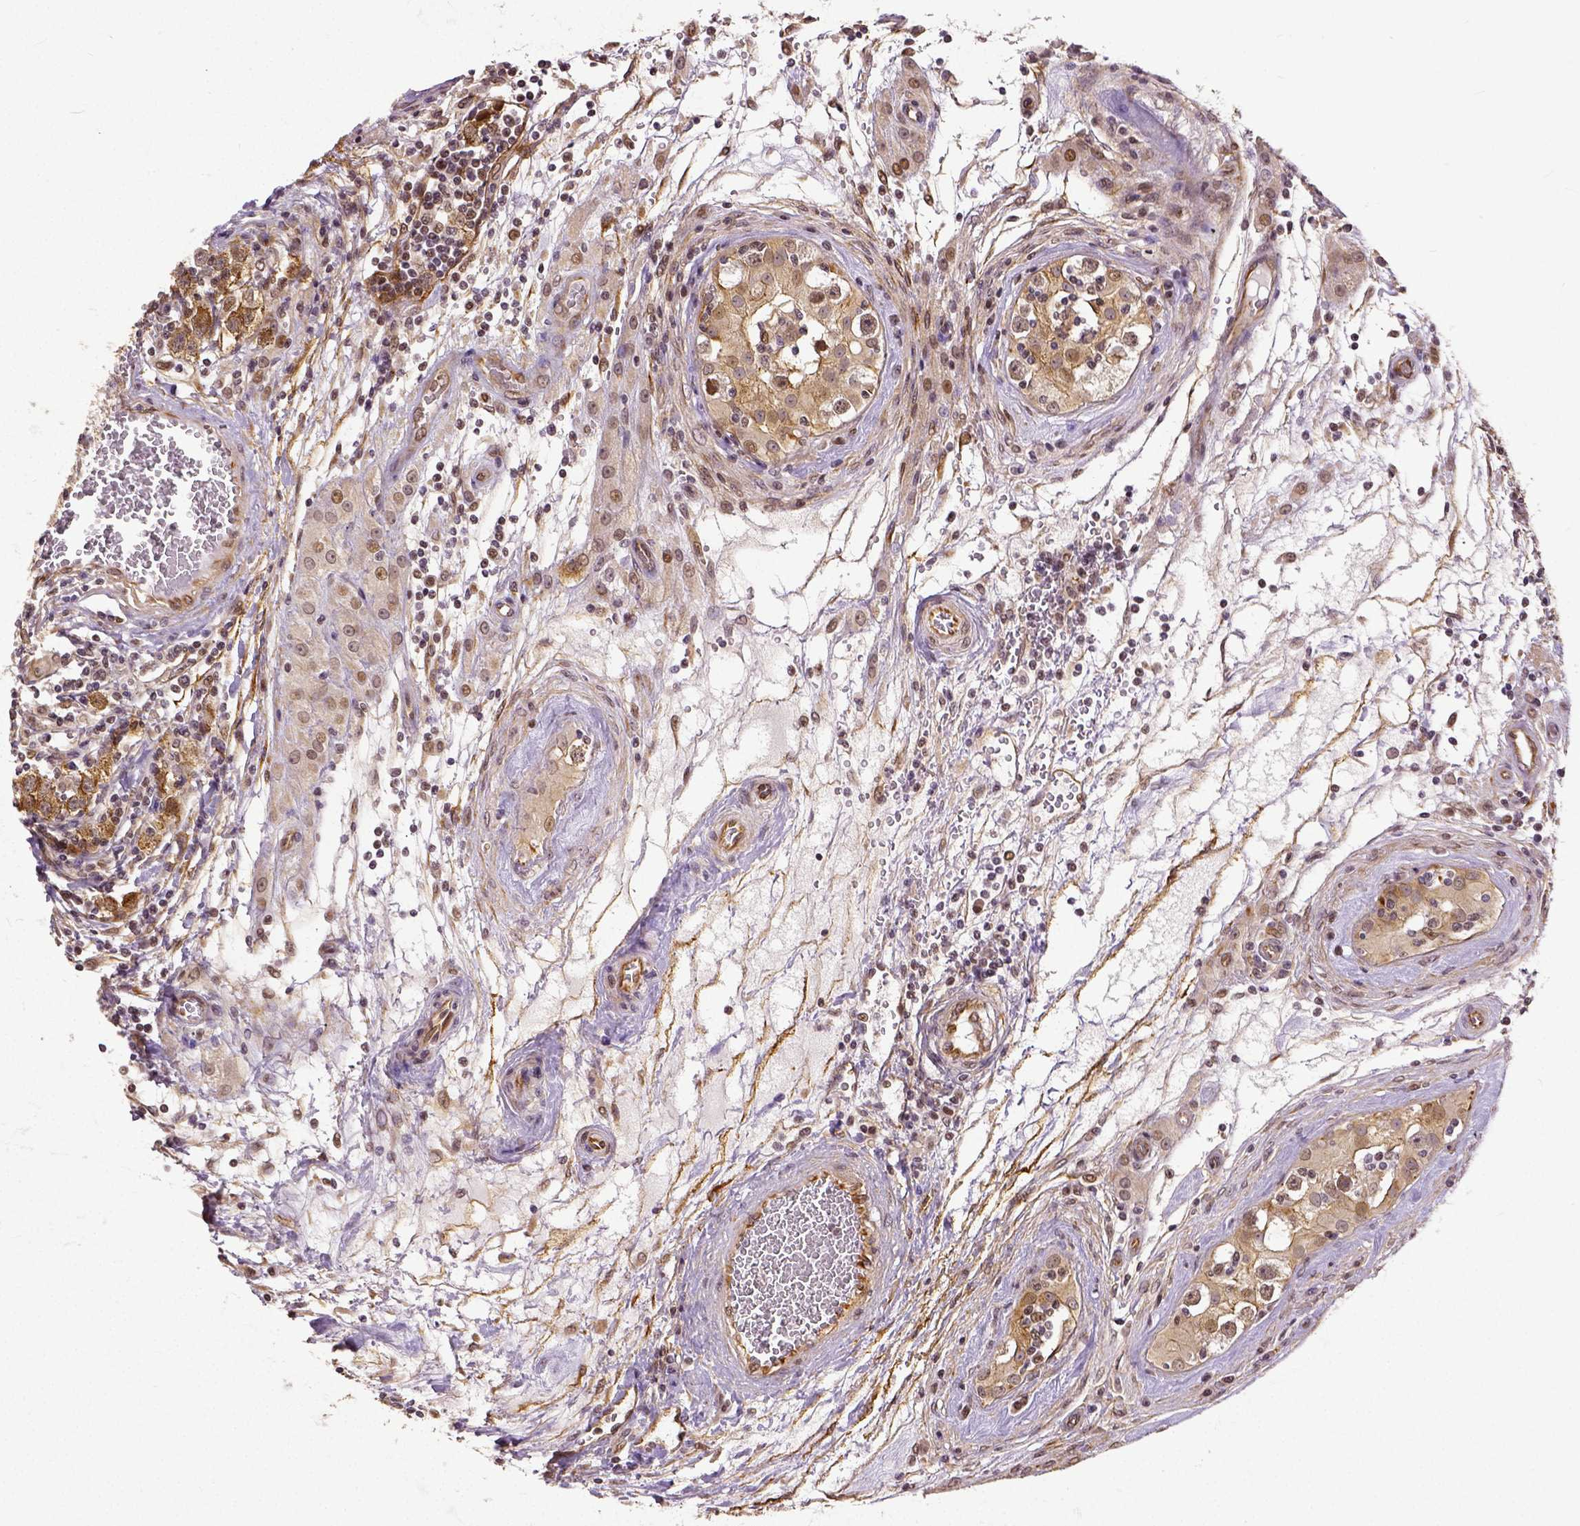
{"staining": {"intensity": "moderate", "quantity": ">75%", "location": "cytoplasmic/membranous"}, "tissue": "testis cancer", "cell_type": "Tumor cells", "image_type": "cancer", "snomed": [{"axis": "morphology", "description": "Seminoma, NOS"}, {"axis": "topography", "description": "Testis"}], "caption": "A micrograph of testis cancer stained for a protein exhibits moderate cytoplasmic/membranous brown staining in tumor cells.", "gene": "DICER1", "patient": {"sex": "male", "age": 31}}